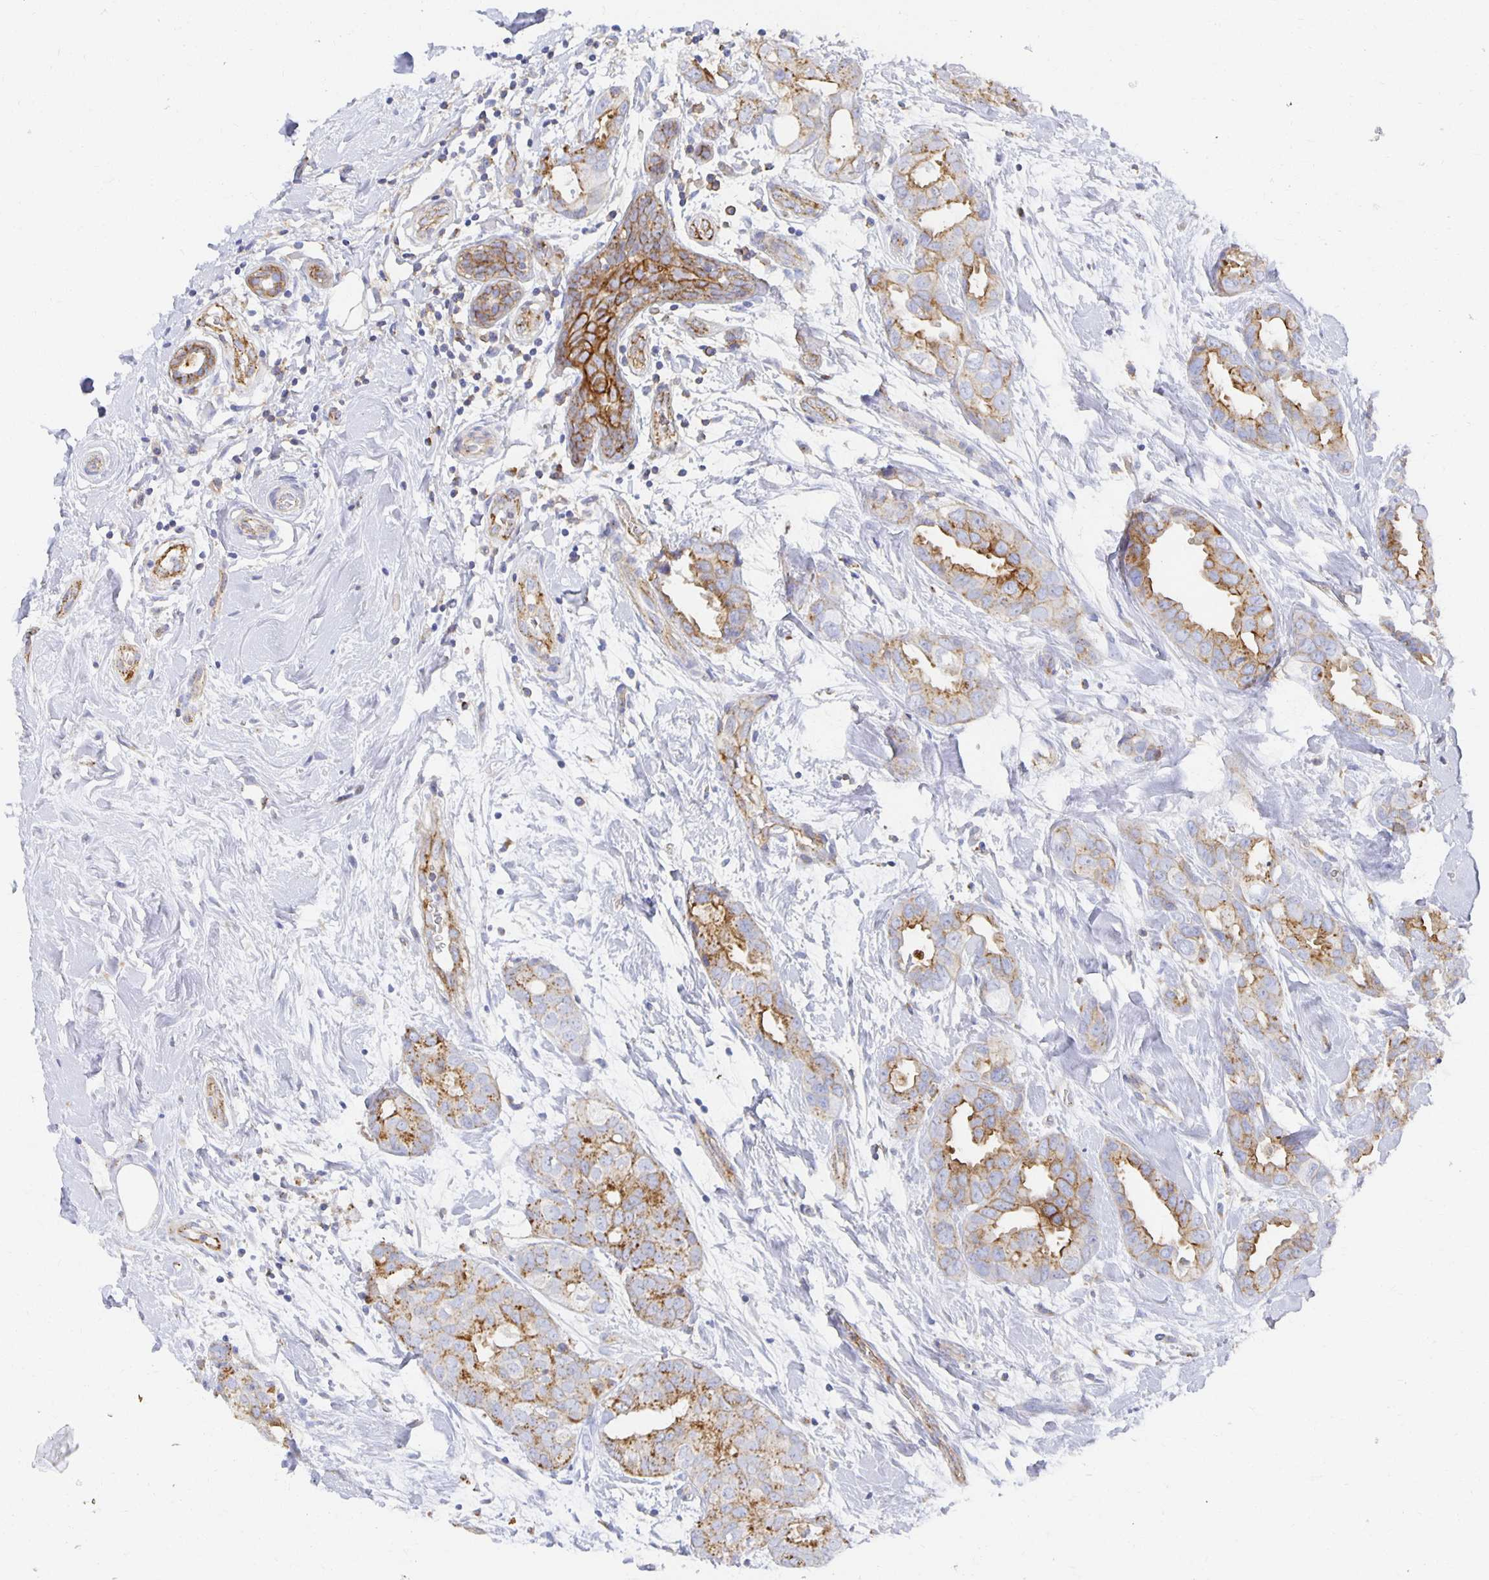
{"staining": {"intensity": "moderate", "quantity": "25%-75%", "location": "cytoplasmic/membranous"}, "tissue": "breast cancer", "cell_type": "Tumor cells", "image_type": "cancer", "snomed": [{"axis": "morphology", "description": "Duct carcinoma"}, {"axis": "topography", "description": "Breast"}], "caption": "This is a histology image of IHC staining of breast invasive ductal carcinoma, which shows moderate positivity in the cytoplasmic/membranous of tumor cells.", "gene": "TAAR1", "patient": {"sex": "female", "age": 45}}